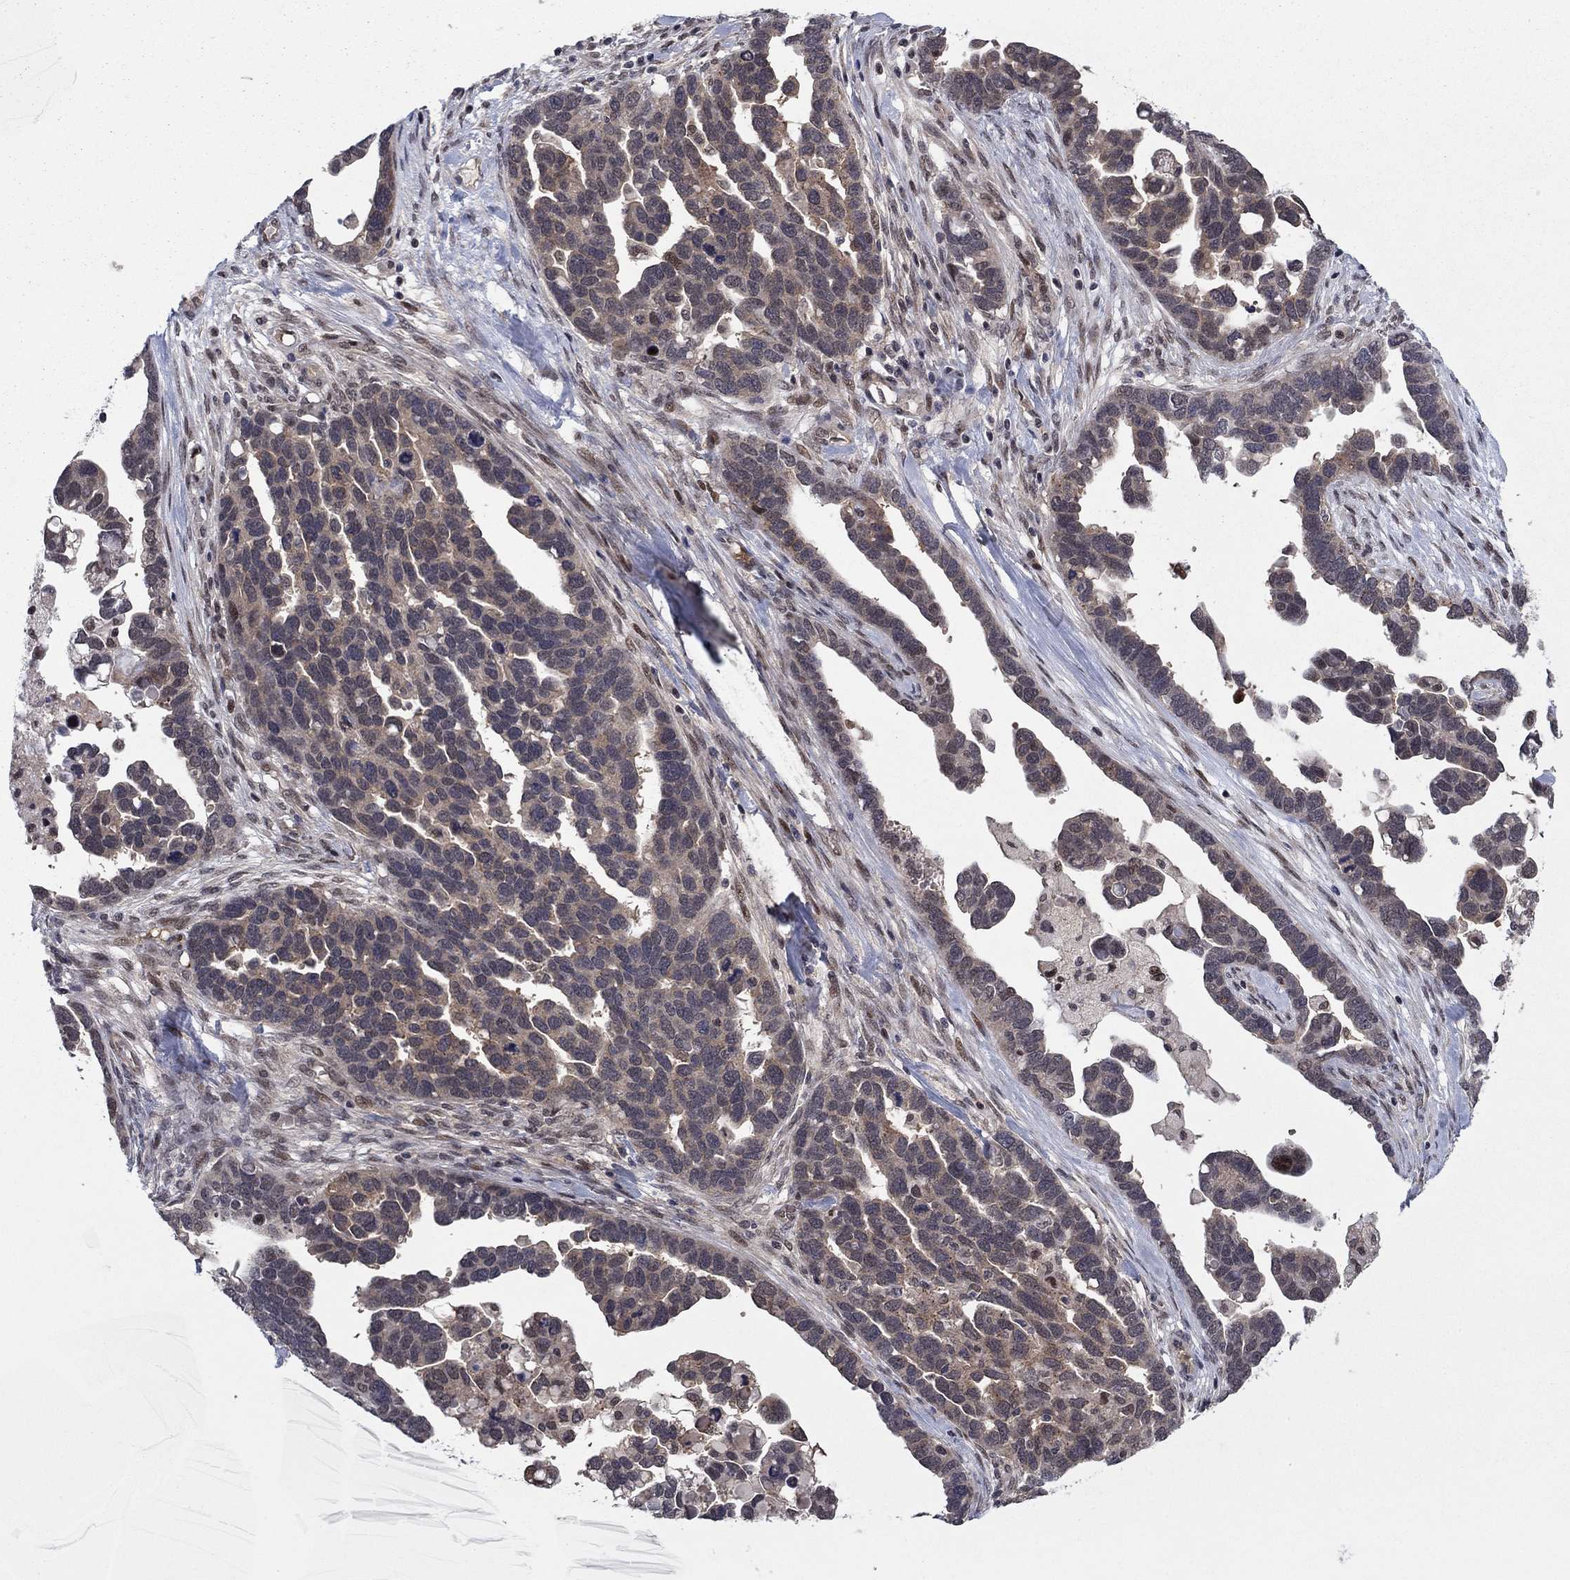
{"staining": {"intensity": "negative", "quantity": "none", "location": "none"}, "tissue": "ovarian cancer", "cell_type": "Tumor cells", "image_type": "cancer", "snomed": [{"axis": "morphology", "description": "Cystadenocarcinoma, serous, NOS"}, {"axis": "topography", "description": "Ovary"}], "caption": "A micrograph of human ovarian cancer (serous cystadenocarcinoma) is negative for staining in tumor cells.", "gene": "PSMC1", "patient": {"sex": "female", "age": 54}}